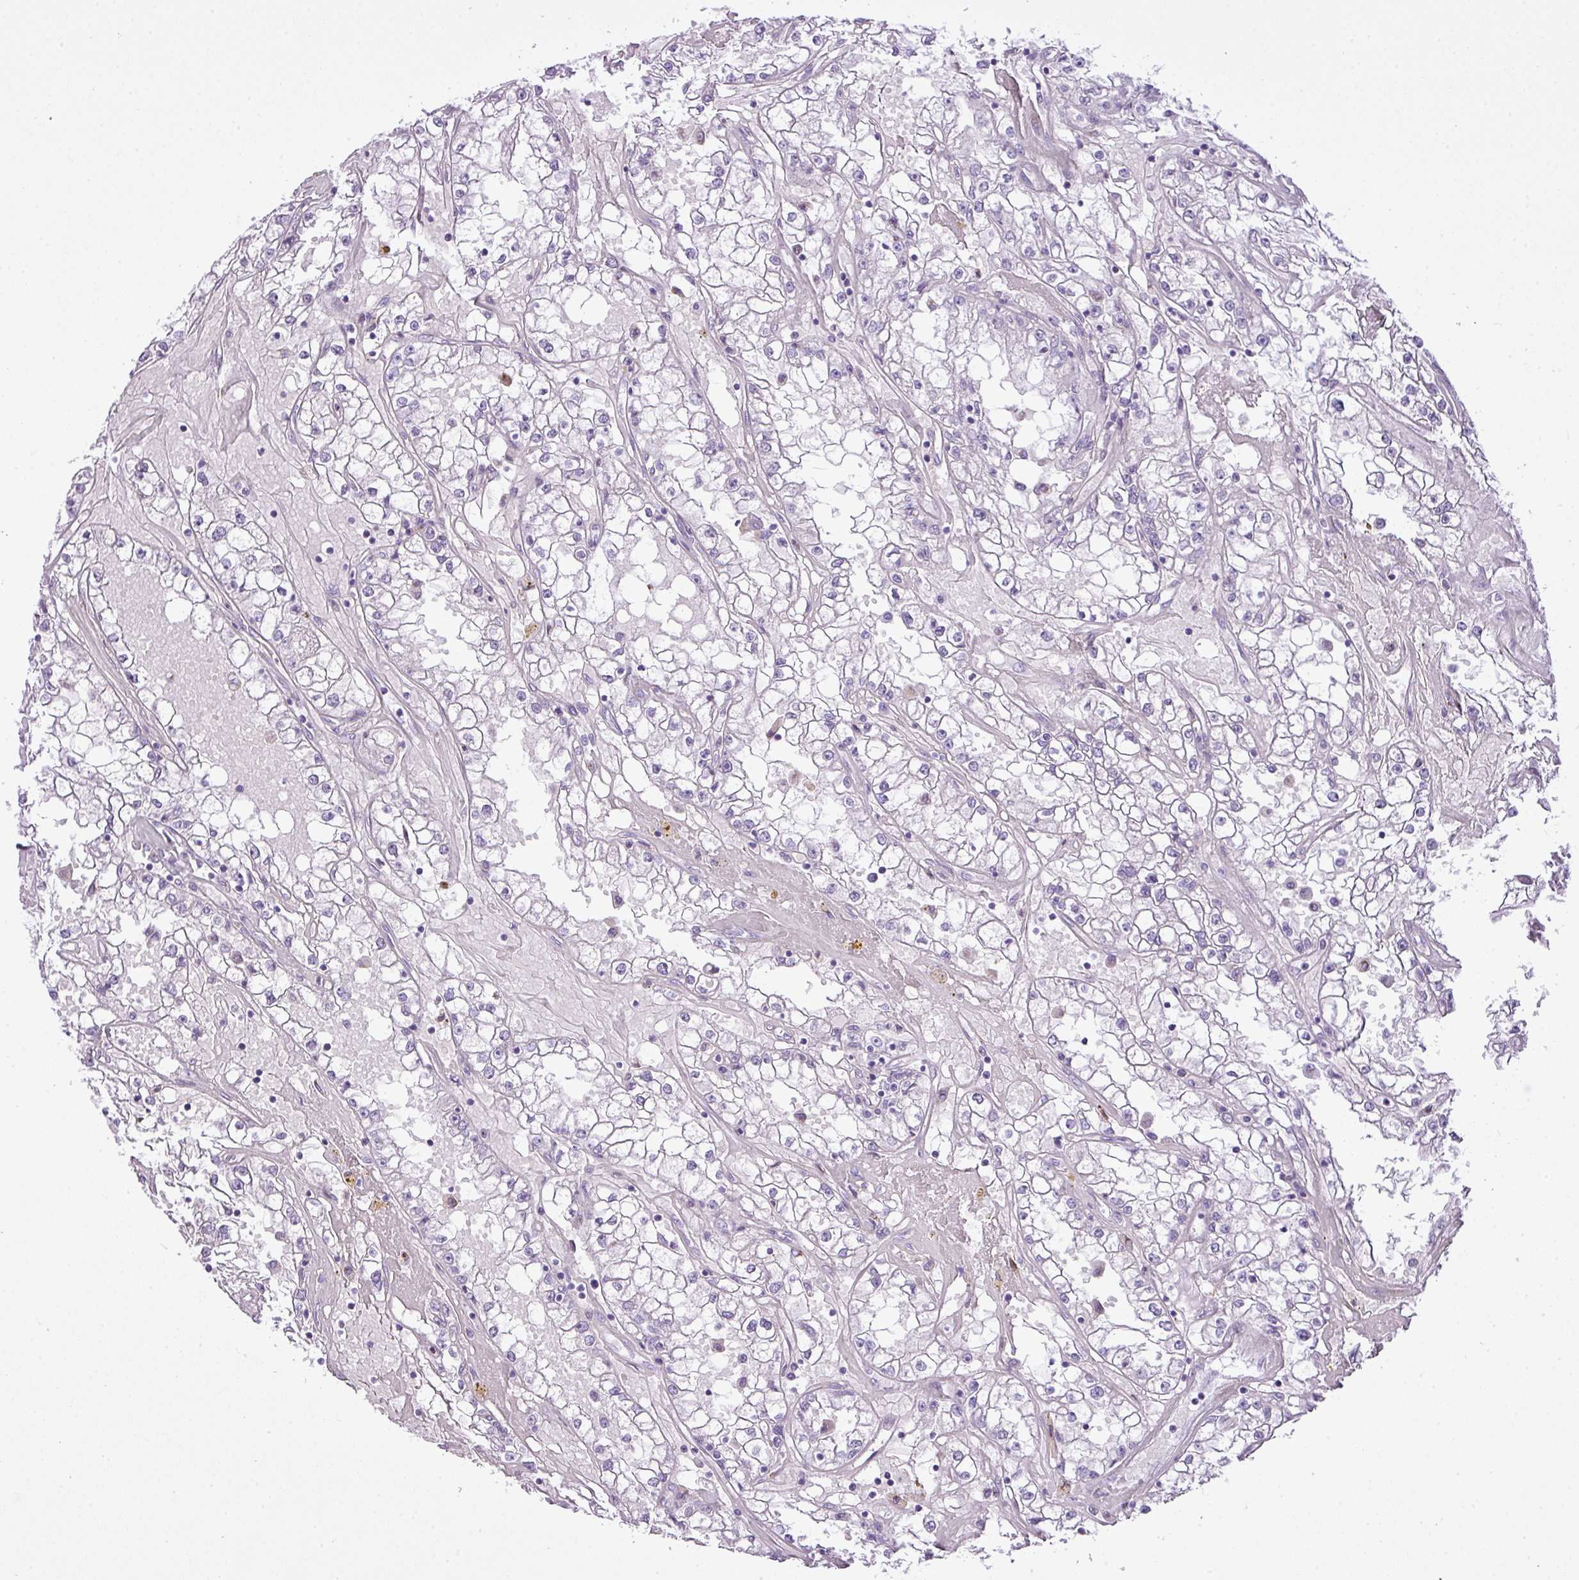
{"staining": {"intensity": "negative", "quantity": "none", "location": "none"}, "tissue": "renal cancer", "cell_type": "Tumor cells", "image_type": "cancer", "snomed": [{"axis": "morphology", "description": "Adenocarcinoma, NOS"}, {"axis": "topography", "description": "Kidney"}], "caption": "This is a histopathology image of immunohistochemistry (IHC) staining of adenocarcinoma (renal), which shows no staining in tumor cells. (Stains: DAB (3,3'-diaminobenzidine) IHC with hematoxylin counter stain, Microscopy: brightfield microscopy at high magnification).", "gene": "FAM43A", "patient": {"sex": "male", "age": 56}}